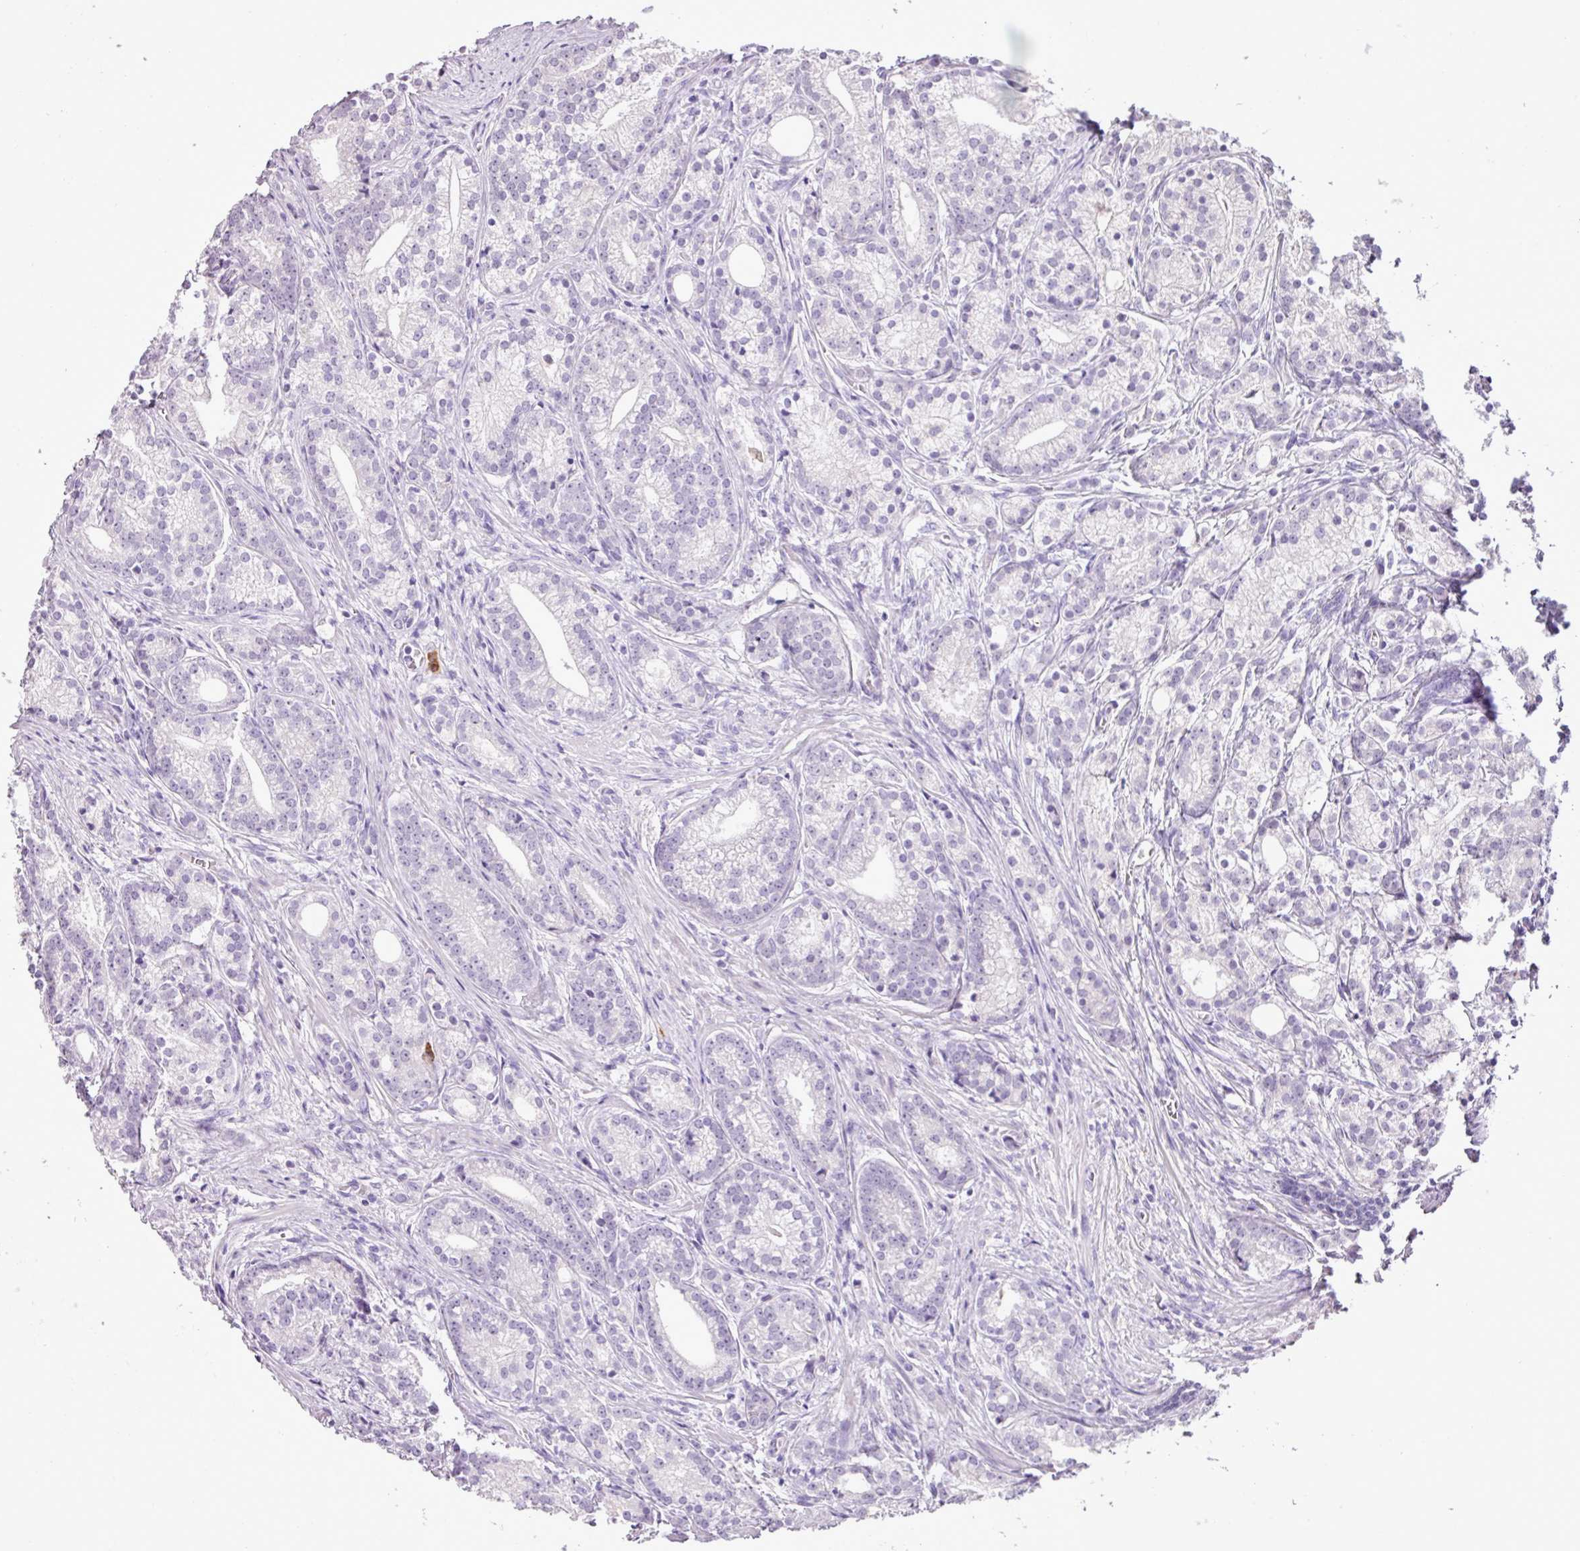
{"staining": {"intensity": "negative", "quantity": "none", "location": "none"}, "tissue": "prostate cancer", "cell_type": "Tumor cells", "image_type": "cancer", "snomed": [{"axis": "morphology", "description": "Adenocarcinoma, Low grade"}, {"axis": "topography", "description": "Prostate"}], "caption": "Immunohistochemistry image of prostate cancer (low-grade adenocarcinoma) stained for a protein (brown), which shows no positivity in tumor cells. The staining was performed using DAB (3,3'-diaminobenzidine) to visualize the protein expression in brown, while the nuclei were stained in blue with hematoxylin (Magnification: 20x).", "gene": "HTR3E", "patient": {"sex": "male", "age": 71}}